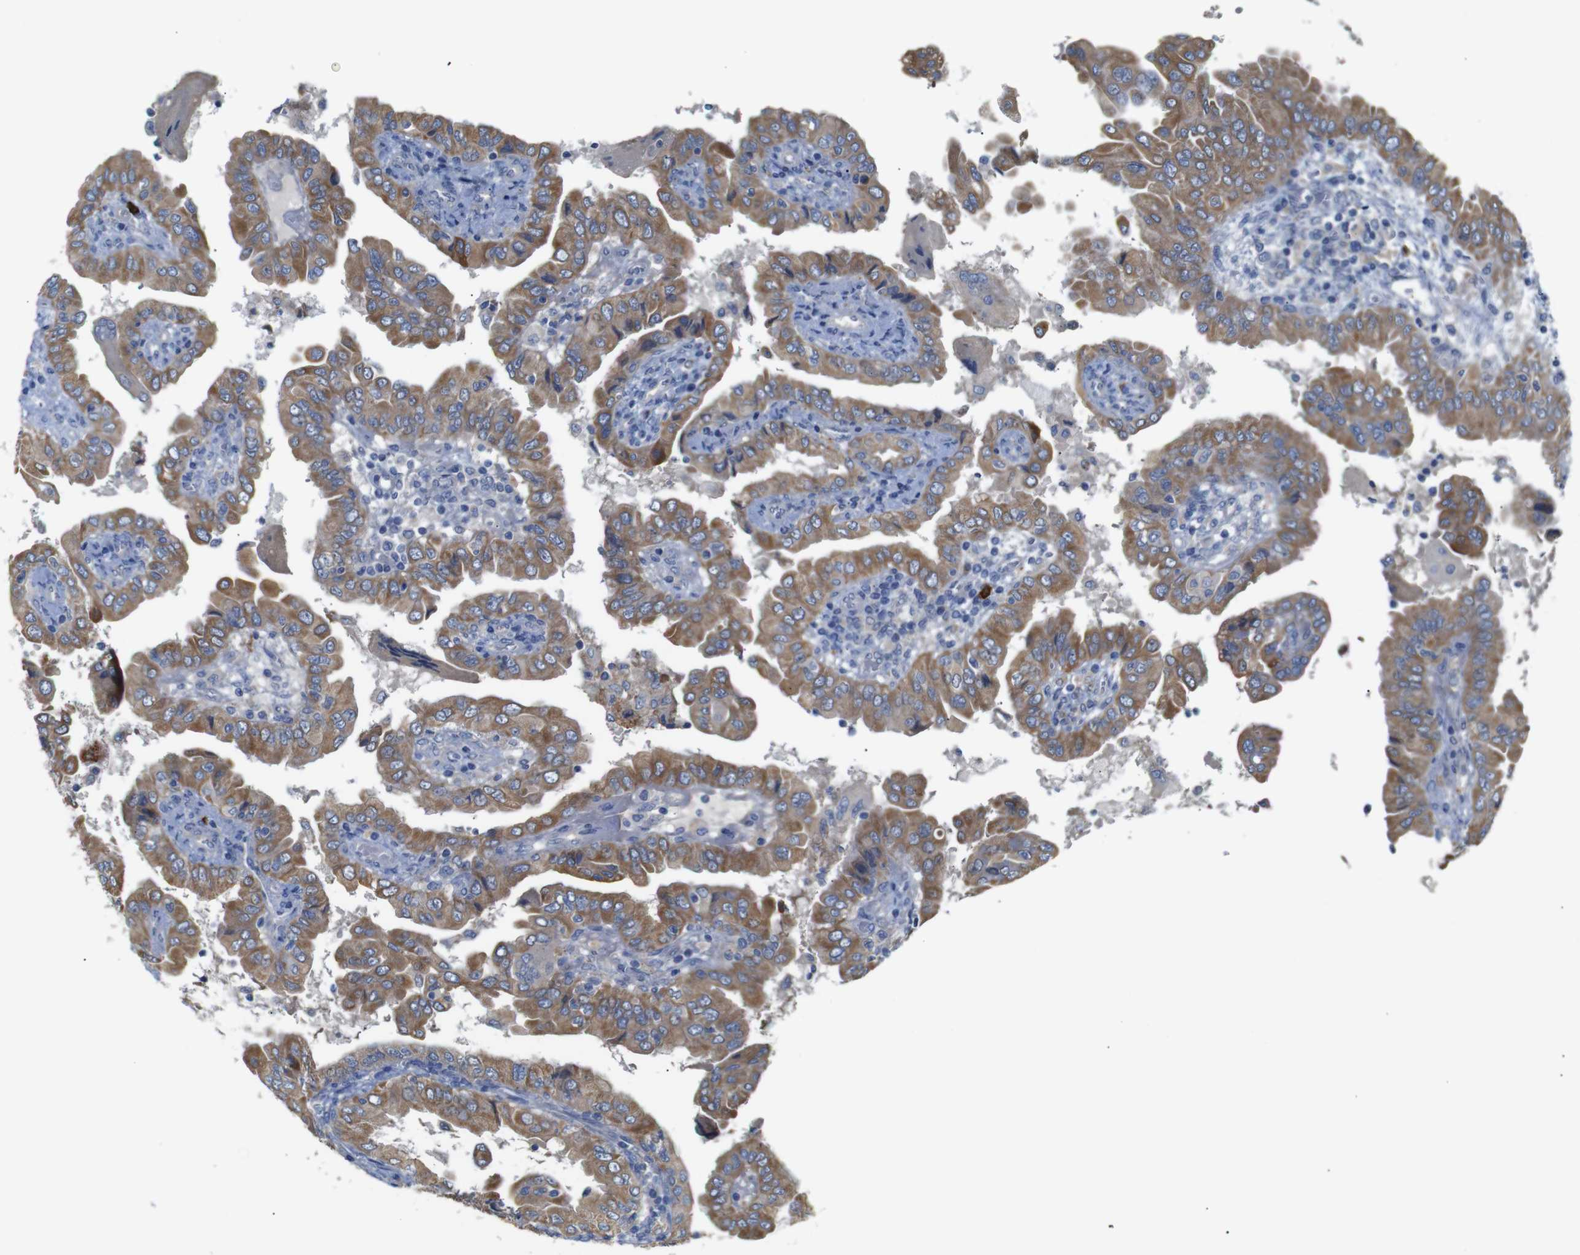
{"staining": {"intensity": "moderate", "quantity": ">75%", "location": "cytoplasmic/membranous"}, "tissue": "thyroid cancer", "cell_type": "Tumor cells", "image_type": "cancer", "snomed": [{"axis": "morphology", "description": "Papillary adenocarcinoma, NOS"}, {"axis": "topography", "description": "Thyroid gland"}], "caption": "Immunohistochemistry (IHC) image of neoplastic tissue: human thyroid papillary adenocarcinoma stained using IHC shows medium levels of moderate protein expression localized specifically in the cytoplasmic/membranous of tumor cells, appearing as a cytoplasmic/membranous brown color.", "gene": "ALOX15", "patient": {"sex": "male", "age": 33}}